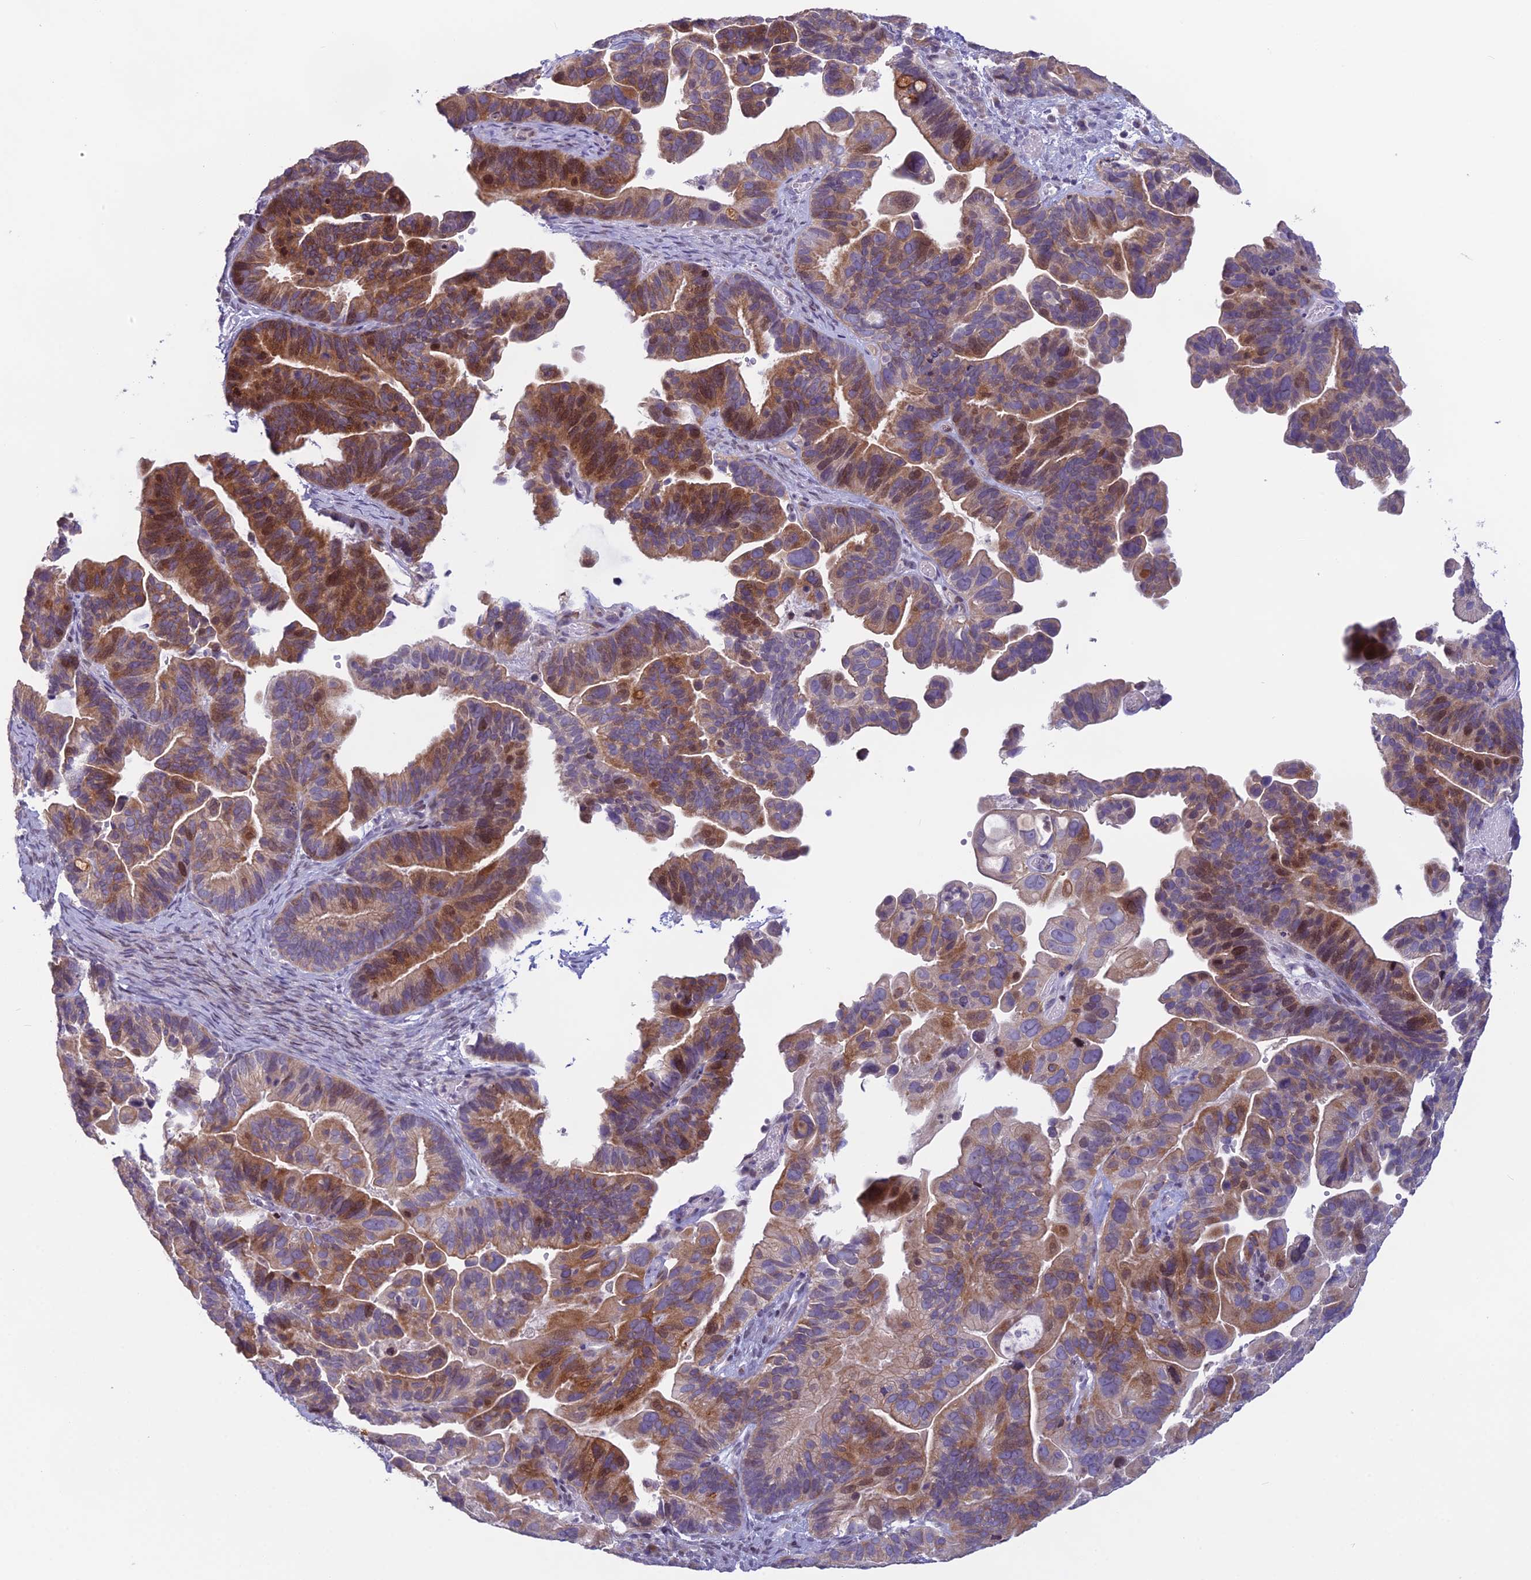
{"staining": {"intensity": "moderate", "quantity": "25%-75%", "location": "cytoplasmic/membranous"}, "tissue": "ovarian cancer", "cell_type": "Tumor cells", "image_type": "cancer", "snomed": [{"axis": "morphology", "description": "Cystadenocarcinoma, serous, NOS"}, {"axis": "topography", "description": "Ovary"}], "caption": "Immunohistochemical staining of human ovarian cancer exhibits moderate cytoplasmic/membranous protein staining in about 25%-75% of tumor cells.", "gene": "TMEM134", "patient": {"sex": "female", "age": 56}}